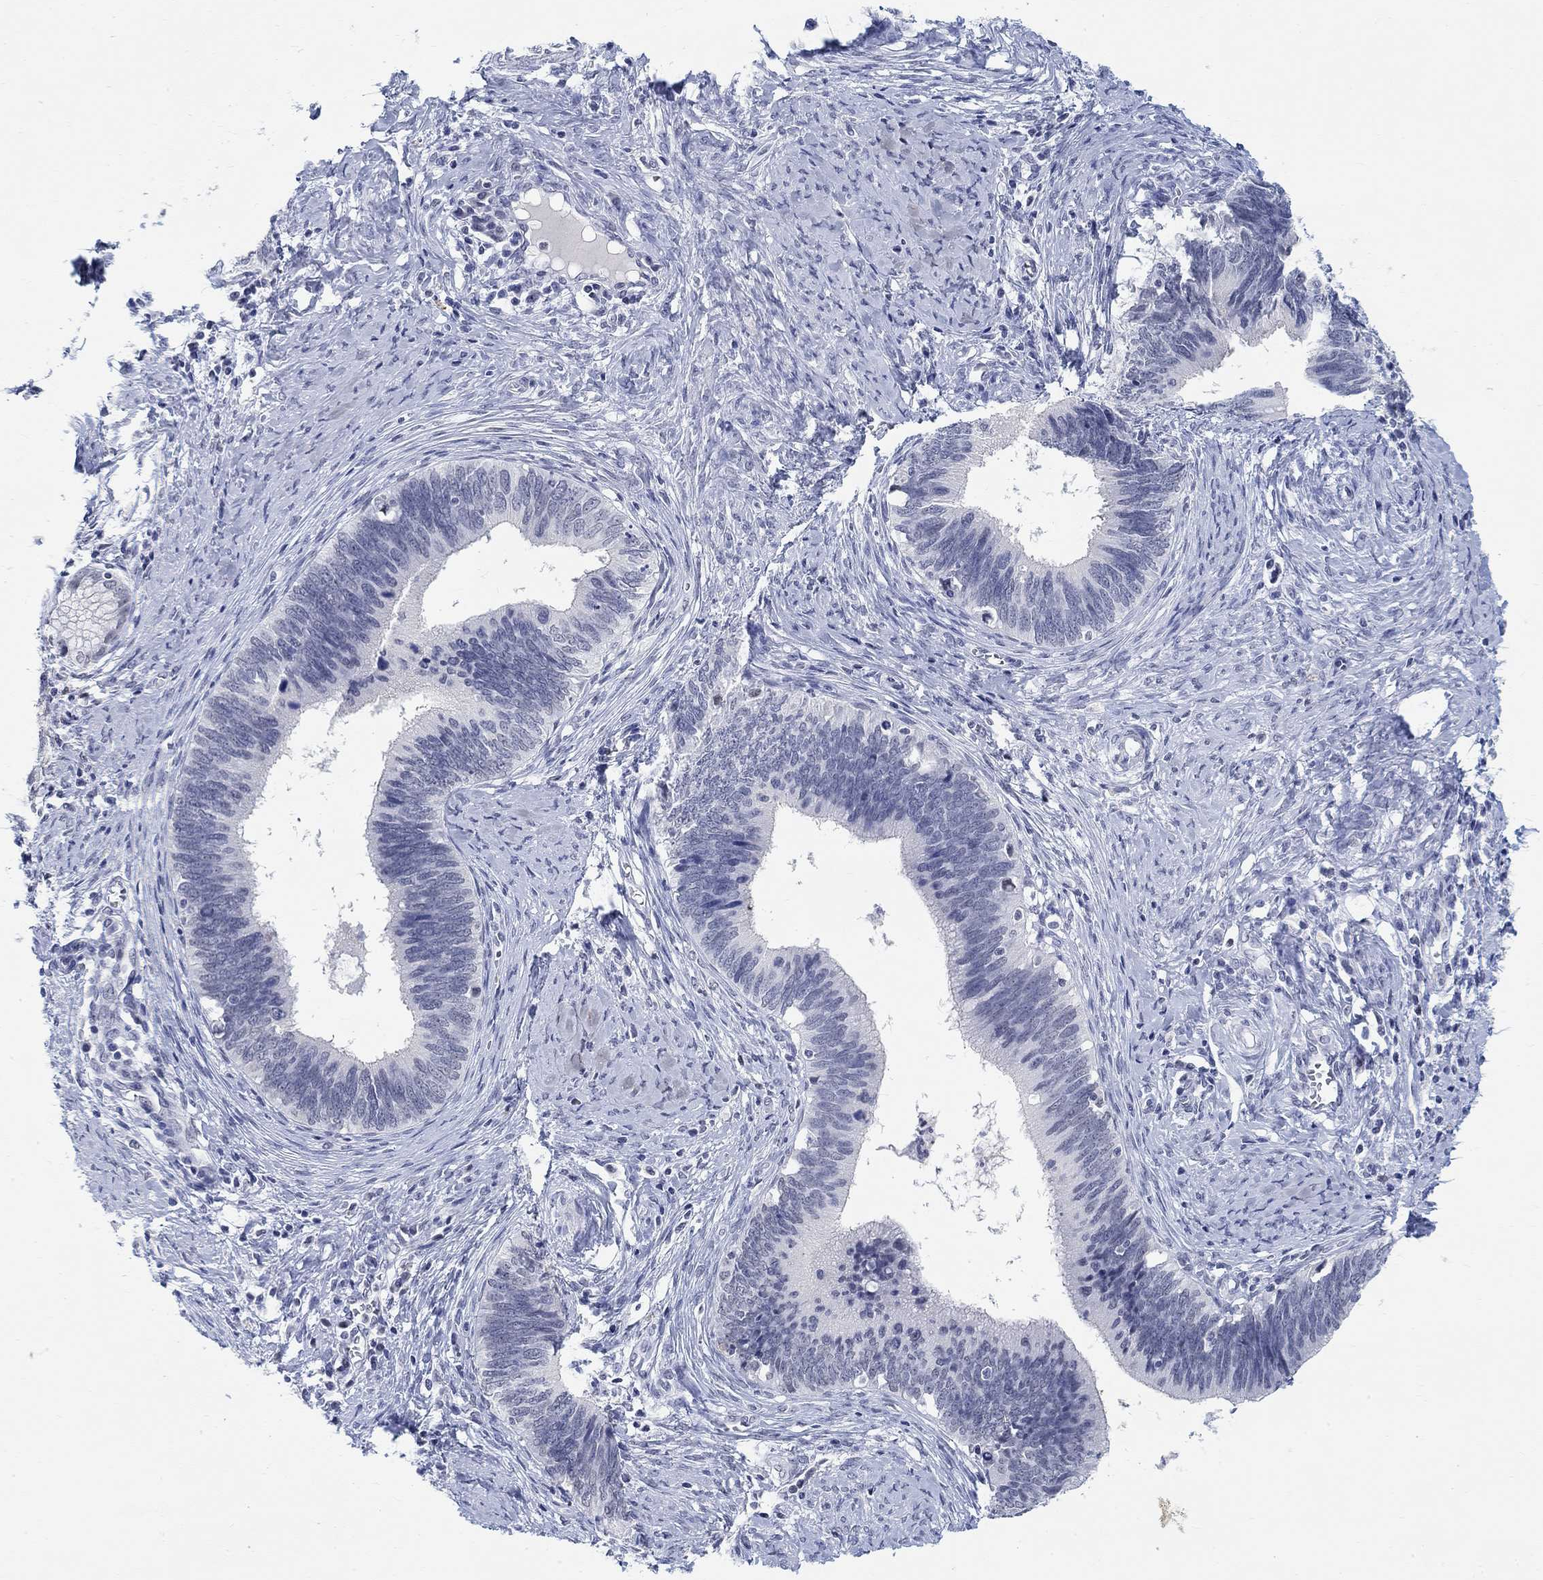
{"staining": {"intensity": "negative", "quantity": "none", "location": "none"}, "tissue": "cervical cancer", "cell_type": "Tumor cells", "image_type": "cancer", "snomed": [{"axis": "morphology", "description": "Adenocarcinoma, NOS"}, {"axis": "topography", "description": "Cervix"}], "caption": "Cervical cancer (adenocarcinoma) stained for a protein using IHC reveals no positivity tumor cells.", "gene": "ANKS1B", "patient": {"sex": "female", "age": 42}}